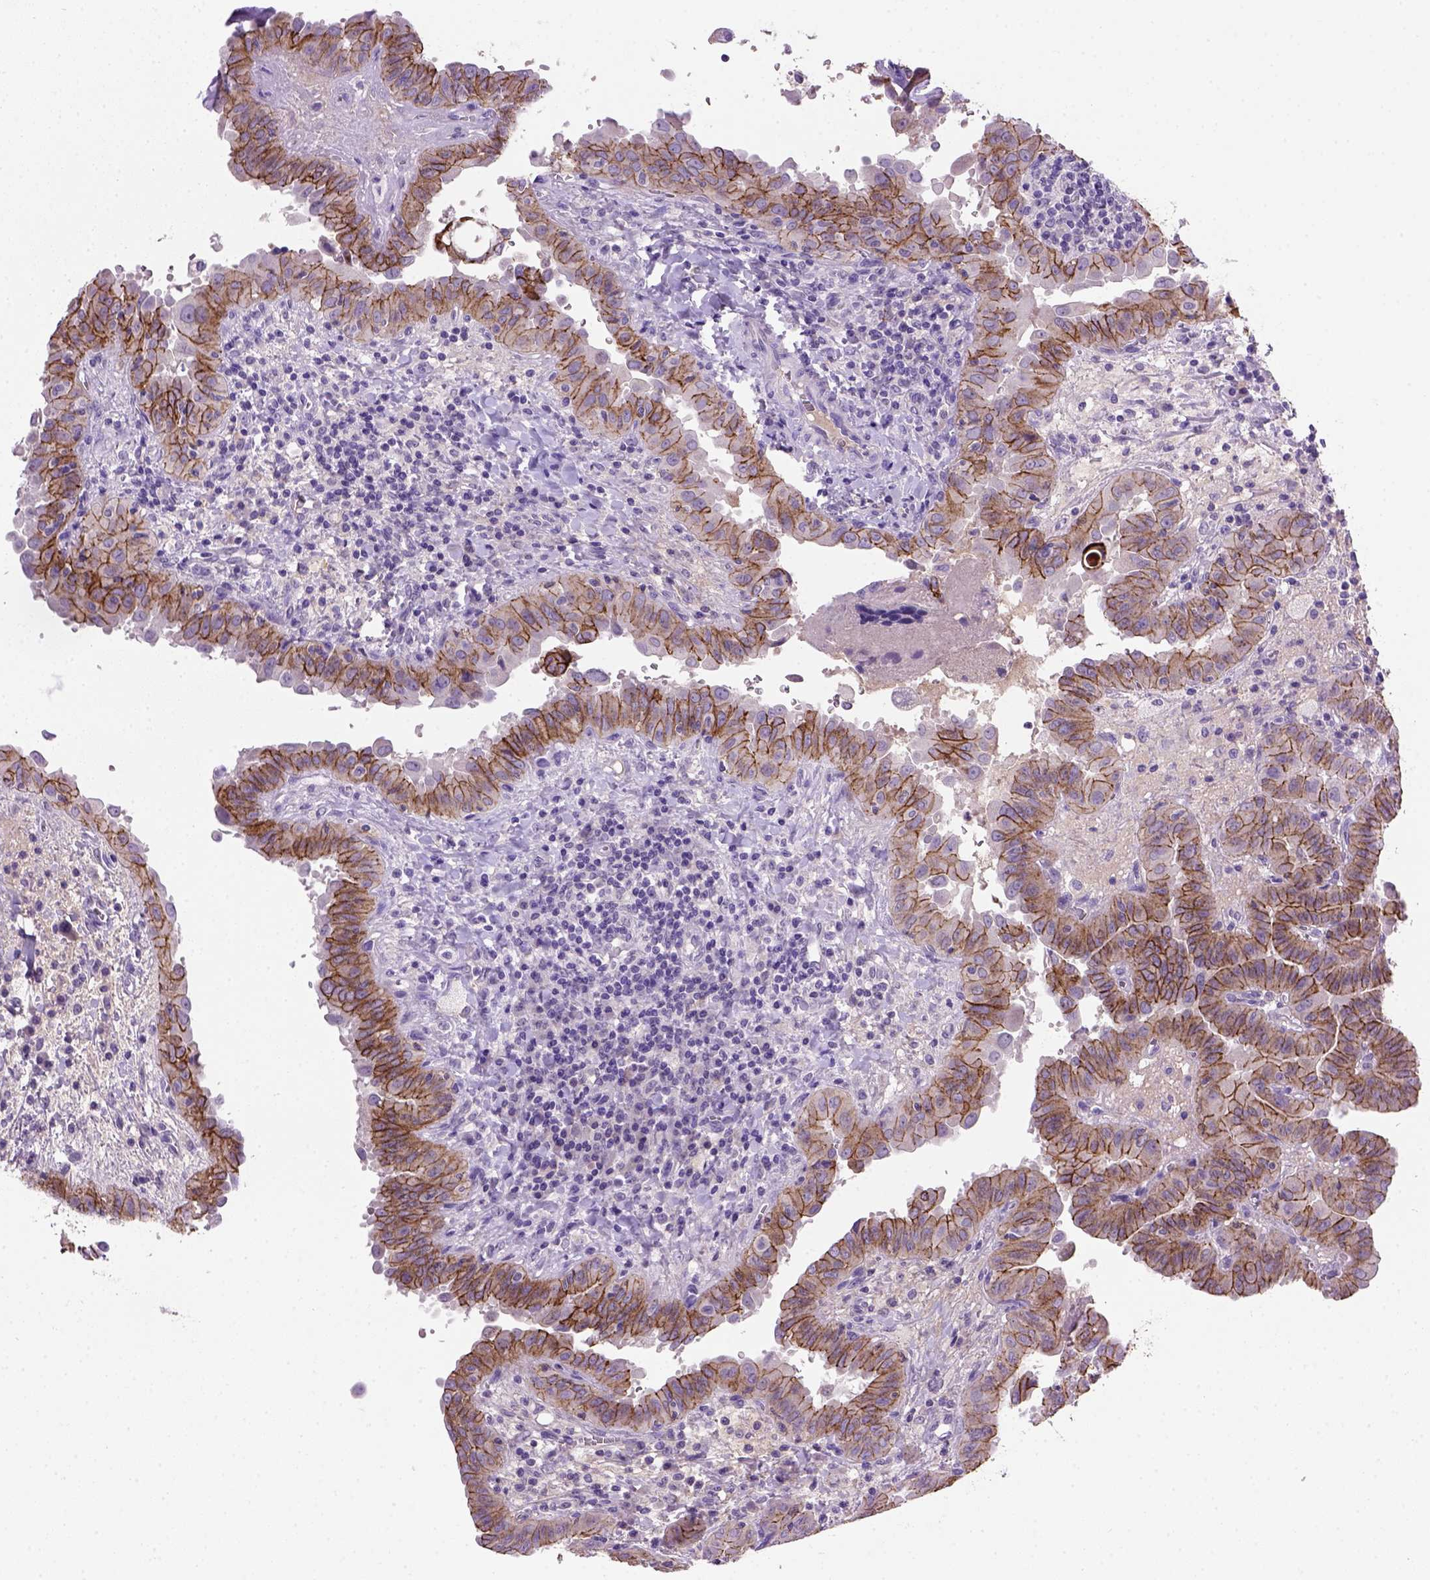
{"staining": {"intensity": "strong", "quantity": ">75%", "location": "cytoplasmic/membranous"}, "tissue": "thyroid cancer", "cell_type": "Tumor cells", "image_type": "cancer", "snomed": [{"axis": "morphology", "description": "Papillary adenocarcinoma, NOS"}, {"axis": "topography", "description": "Thyroid gland"}], "caption": "Brown immunohistochemical staining in human papillary adenocarcinoma (thyroid) displays strong cytoplasmic/membranous expression in approximately >75% of tumor cells.", "gene": "CDH1", "patient": {"sex": "female", "age": 37}}